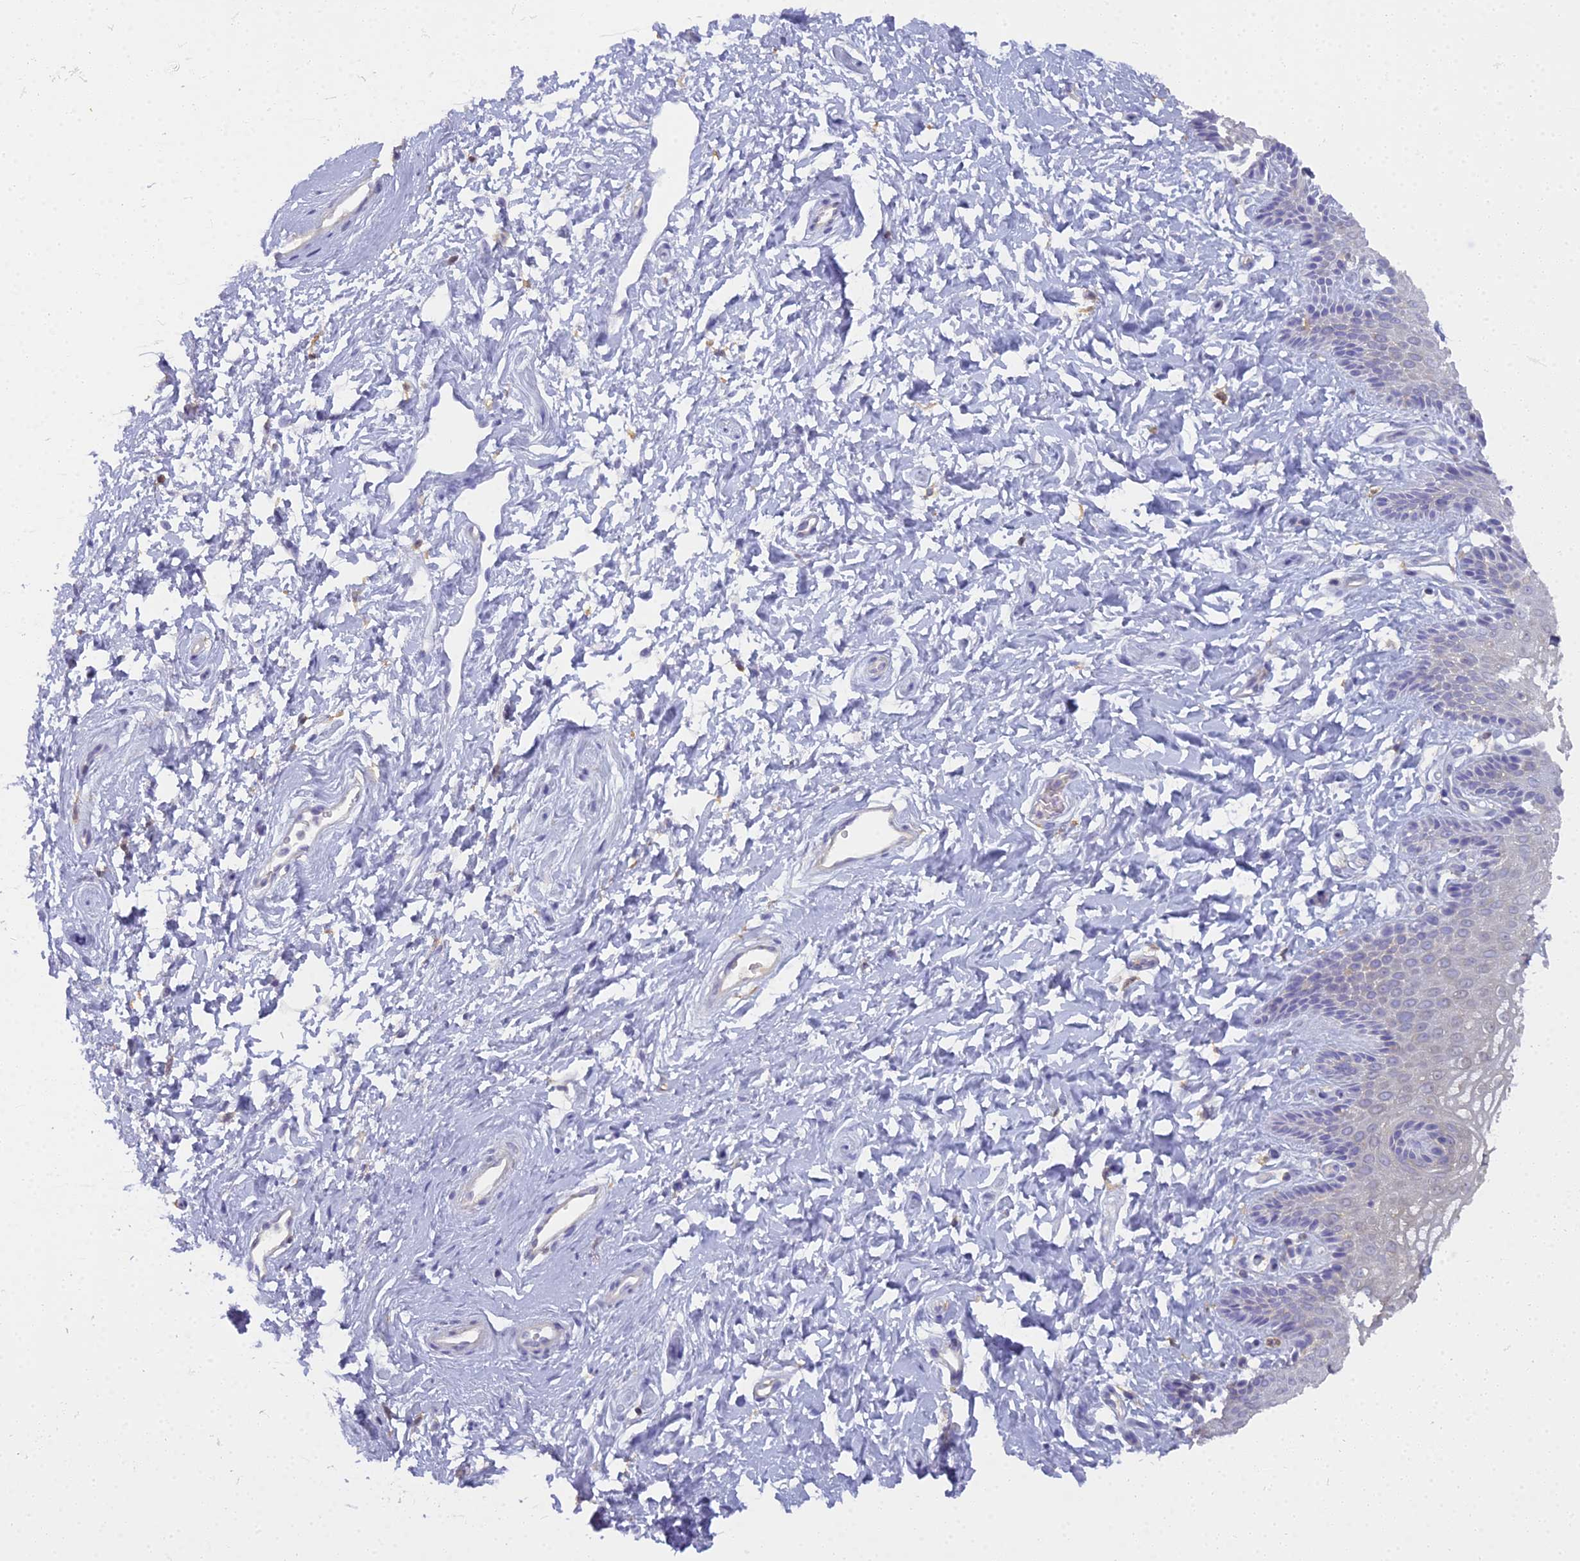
{"staining": {"intensity": "negative", "quantity": "none", "location": "none"}, "tissue": "vagina", "cell_type": "Squamous epithelial cells", "image_type": "normal", "snomed": [{"axis": "morphology", "description": "Normal tissue, NOS"}, {"axis": "topography", "description": "Vagina"}, {"axis": "topography", "description": "Cervix"}], "caption": "DAB immunohistochemical staining of unremarkable vagina exhibits no significant expression in squamous epithelial cells. The staining is performed using DAB brown chromogen with nuclei counter-stained in using hematoxylin.", "gene": "BLNK", "patient": {"sex": "female", "age": 40}}